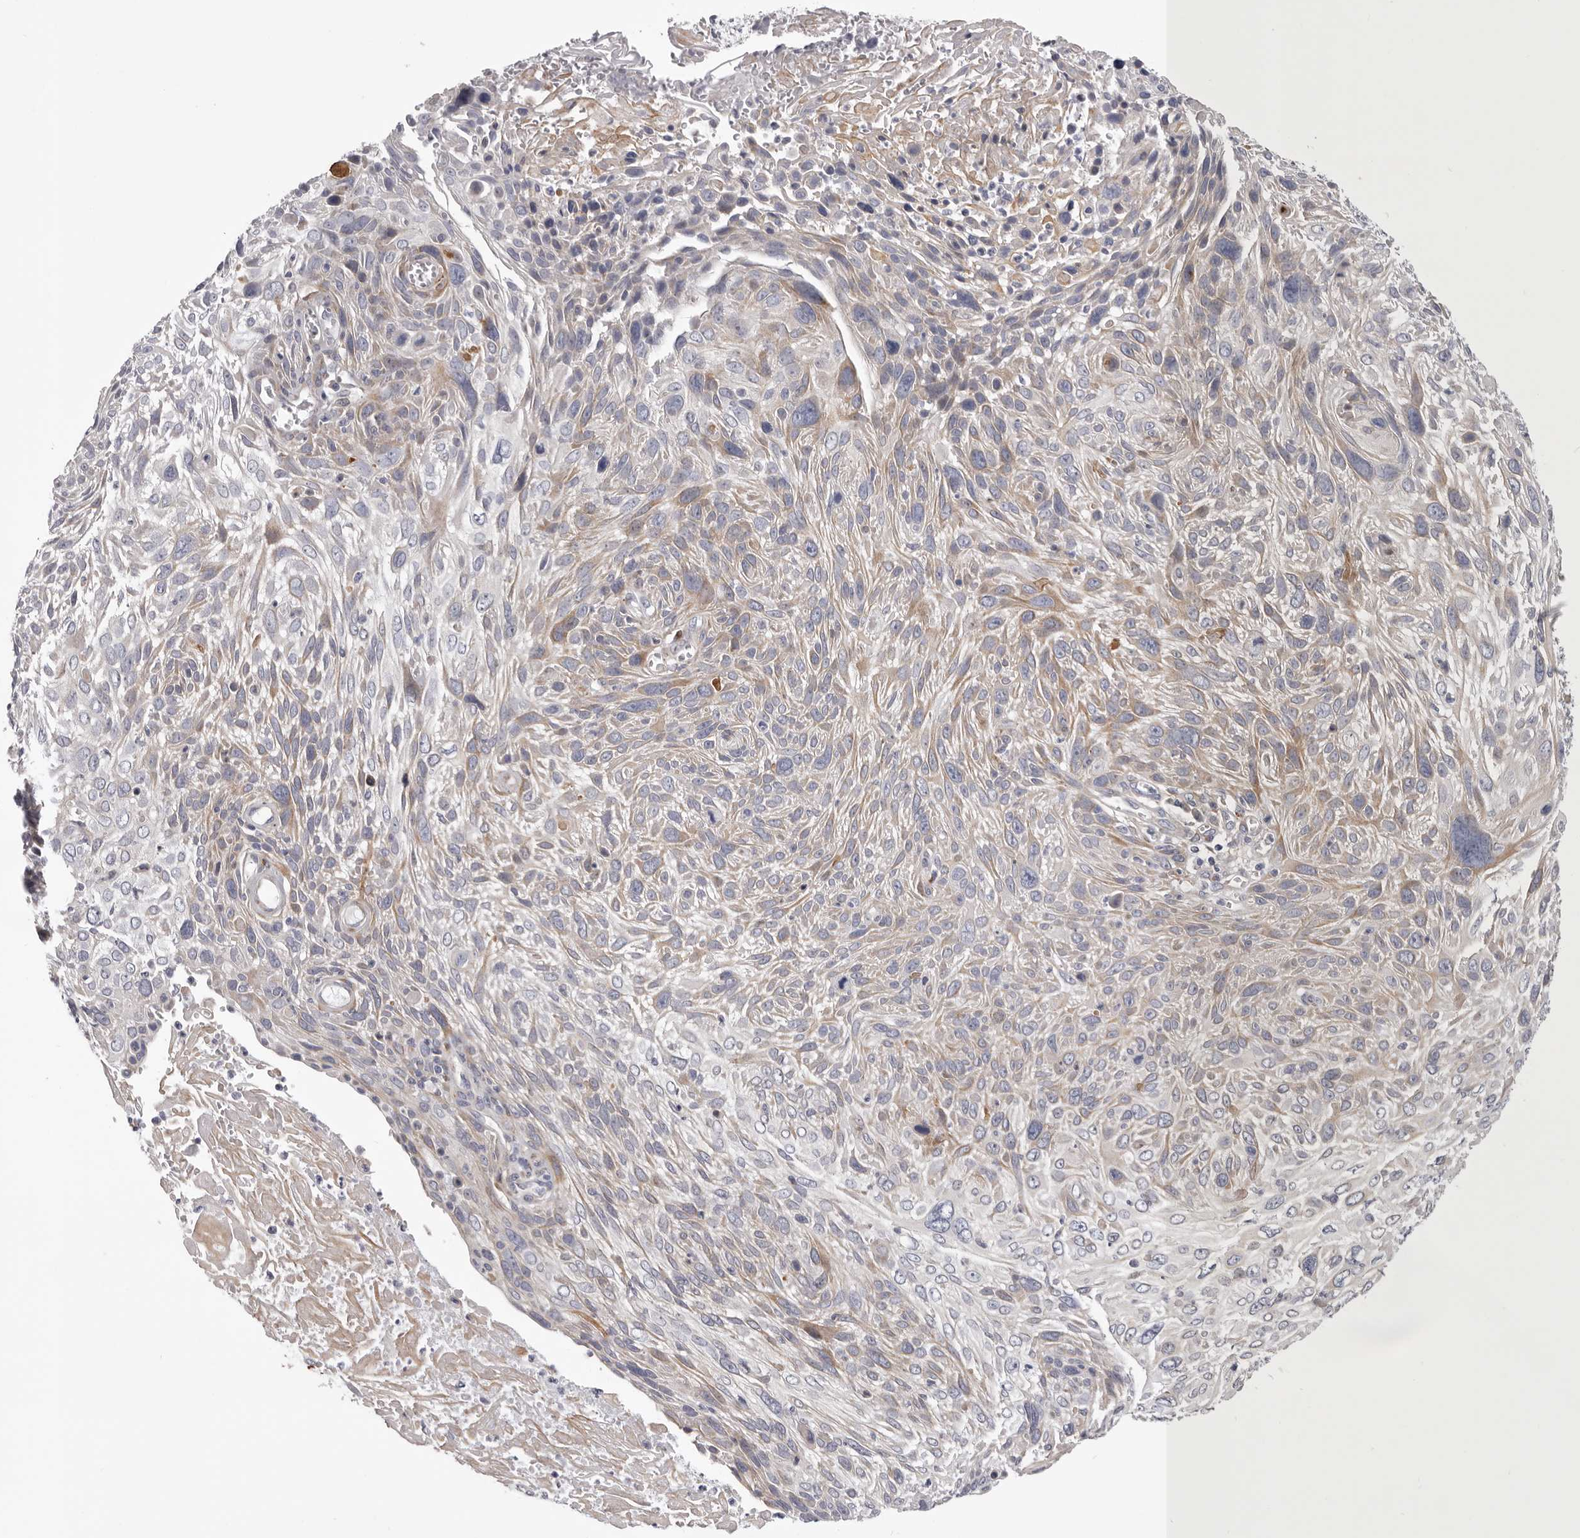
{"staining": {"intensity": "weak", "quantity": "<25%", "location": "cytoplasmic/membranous"}, "tissue": "cervical cancer", "cell_type": "Tumor cells", "image_type": "cancer", "snomed": [{"axis": "morphology", "description": "Squamous cell carcinoma, NOS"}, {"axis": "topography", "description": "Cervix"}], "caption": "Tumor cells are negative for protein expression in human cervical cancer (squamous cell carcinoma). (DAB IHC, high magnification).", "gene": "MRPS10", "patient": {"sex": "female", "age": 51}}